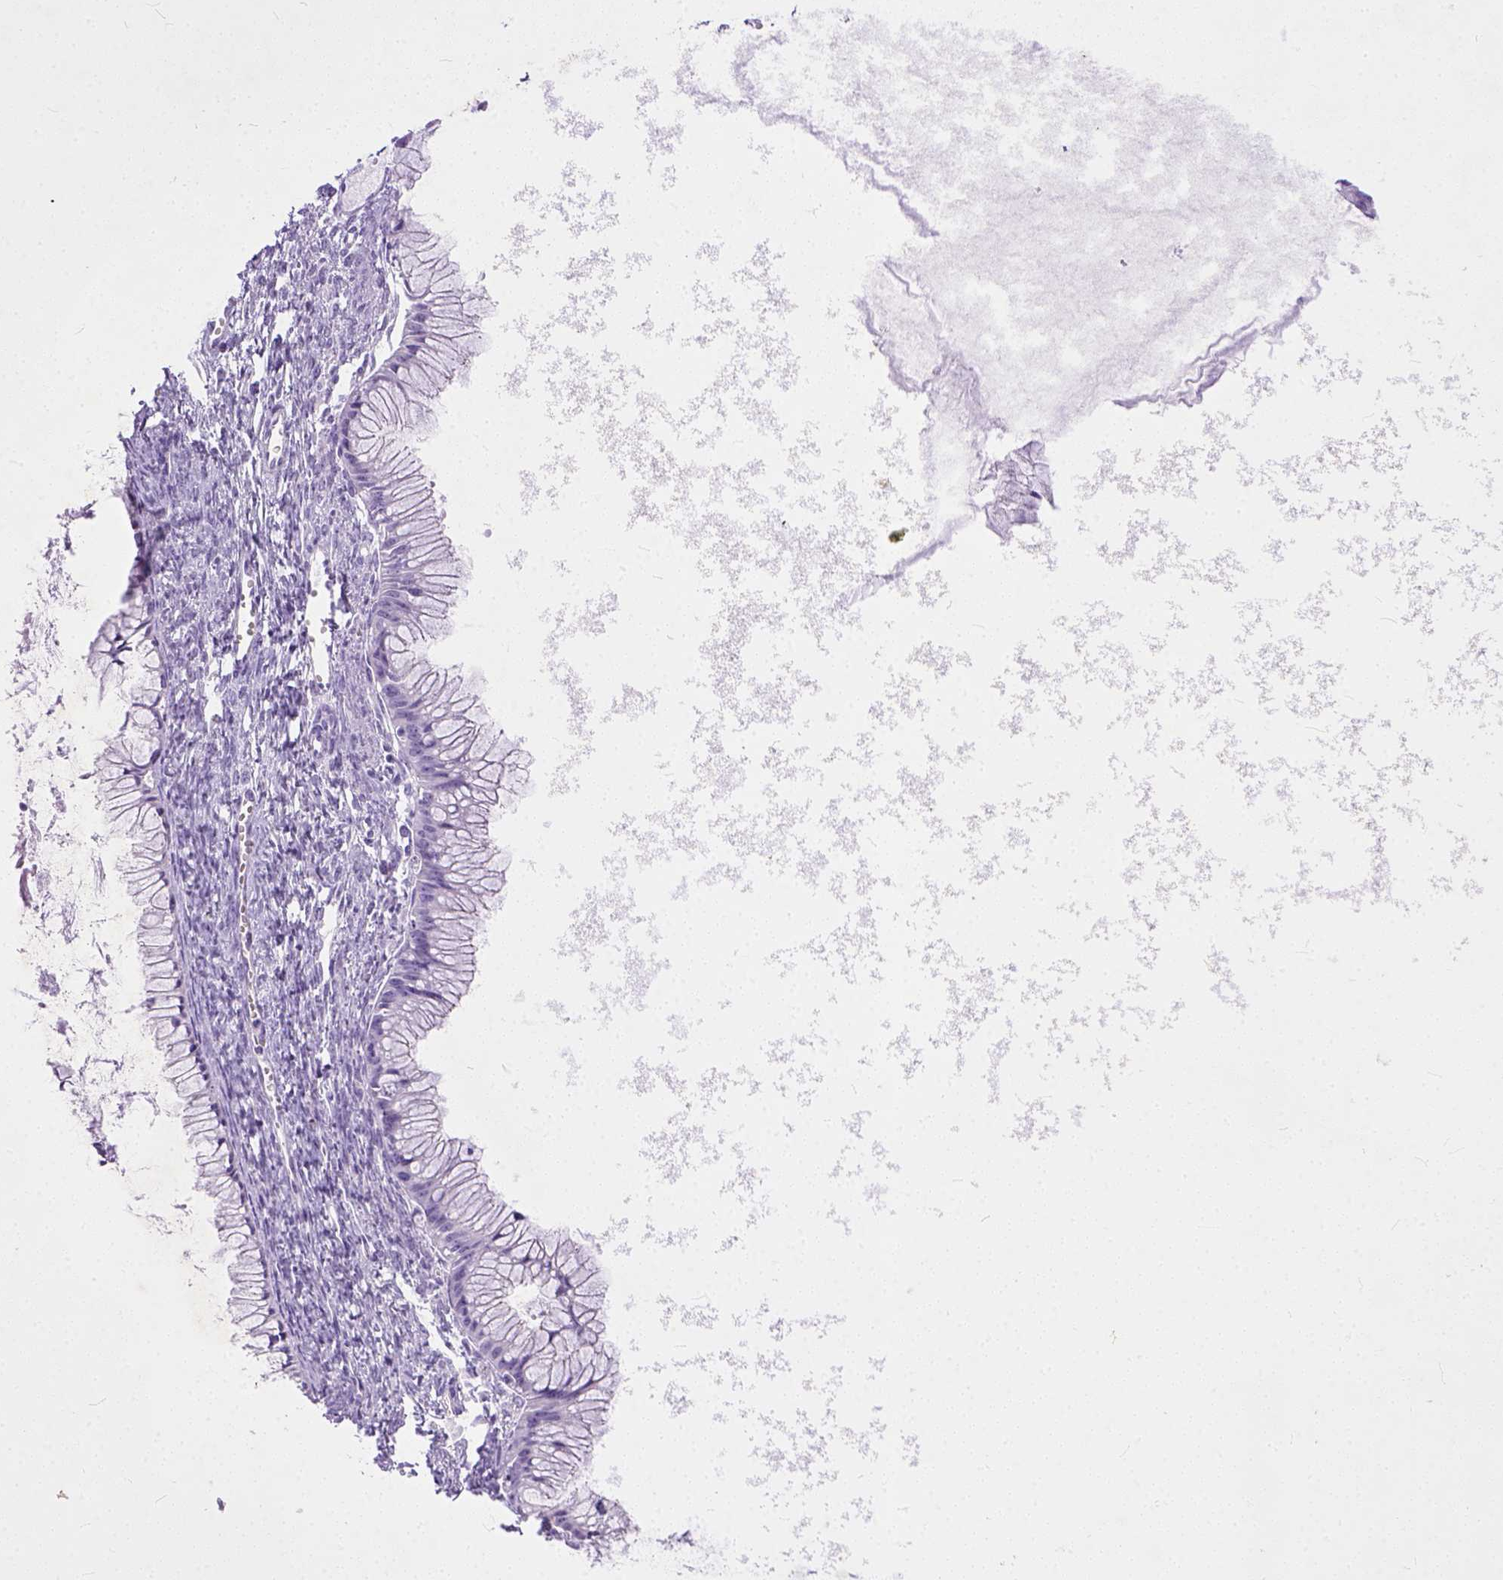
{"staining": {"intensity": "negative", "quantity": "none", "location": "none"}, "tissue": "ovarian cancer", "cell_type": "Tumor cells", "image_type": "cancer", "snomed": [{"axis": "morphology", "description": "Cystadenocarcinoma, mucinous, NOS"}, {"axis": "topography", "description": "Ovary"}], "caption": "Immunohistochemistry image of neoplastic tissue: human ovarian mucinous cystadenocarcinoma stained with DAB shows no significant protein positivity in tumor cells. The staining was performed using DAB to visualize the protein expression in brown, while the nuclei were stained in blue with hematoxylin (Magnification: 20x).", "gene": "ADGRF1", "patient": {"sex": "female", "age": 41}}